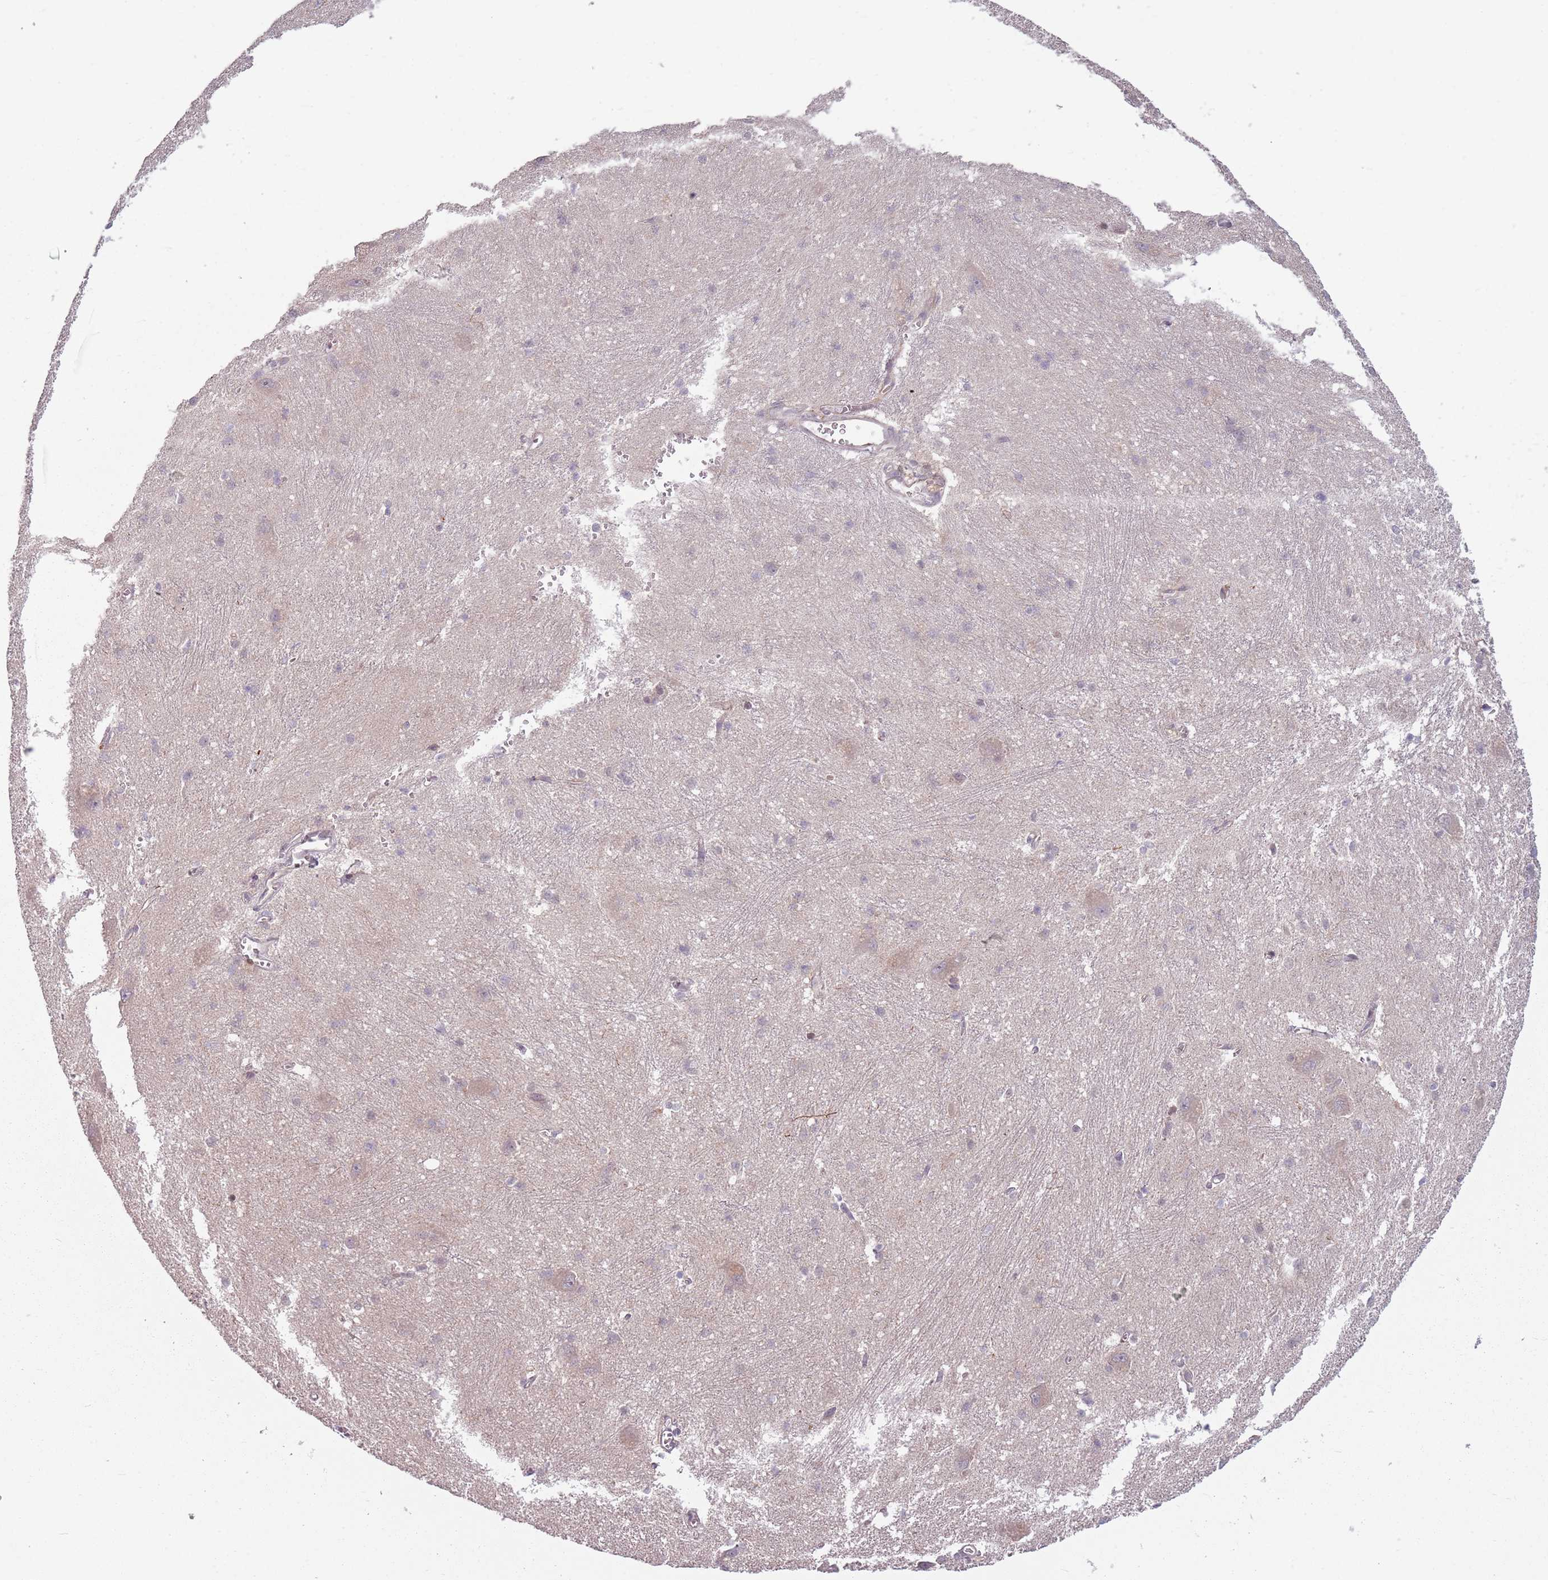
{"staining": {"intensity": "negative", "quantity": "none", "location": "none"}, "tissue": "caudate", "cell_type": "Glial cells", "image_type": "normal", "snomed": [{"axis": "morphology", "description": "Normal tissue, NOS"}, {"axis": "topography", "description": "Lateral ventricle wall"}], "caption": "A high-resolution image shows immunohistochemistry staining of unremarkable caudate, which reveals no significant positivity in glial cells. The staining is performed using DAB (3,3'-diaminobenzidine) brown chromogen with nuclei counter-stained in using hematoxylin.", "gene": "ADGRG1", "patient": {"sex": "male", "age": 37}}